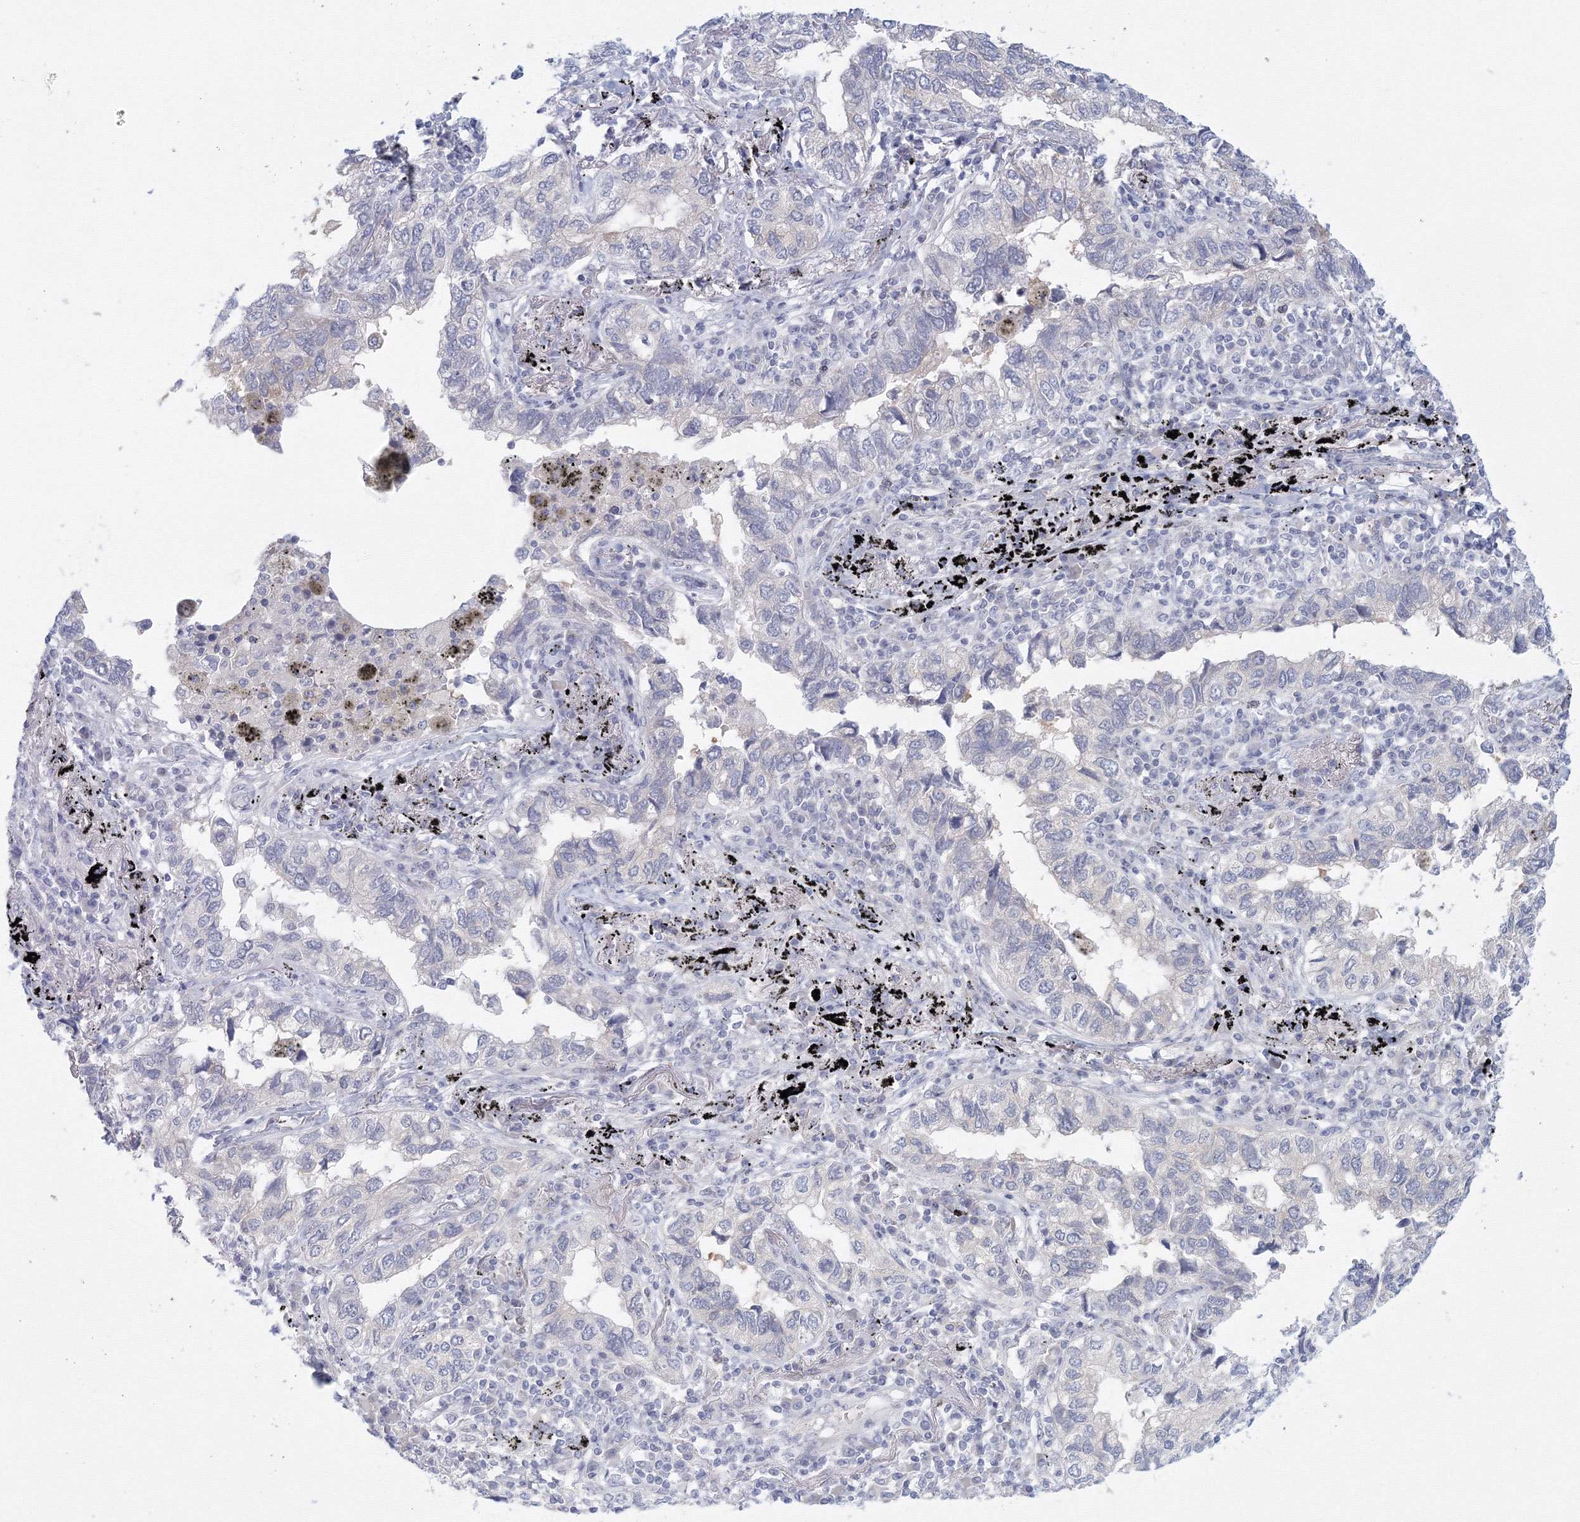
{"staining": {"intensity": "negative", "quantity": "none", "location": "none"}, "tissue": "lung cancer", "cell_type": "Tumor cells", "image_type": "cancer", "snomed": [{"axis": "morphology", "description": "Adenocarcinoma, NOS"}, {"axis": "topography", "description": "Lung"}], "caption": "Lung cancer (adenocarcinoma) was stained to show a protein in brown. There is no significant expression in tumor cells.", "gene": "TACC2", "patient": {"sex": "male", "age": 65}}